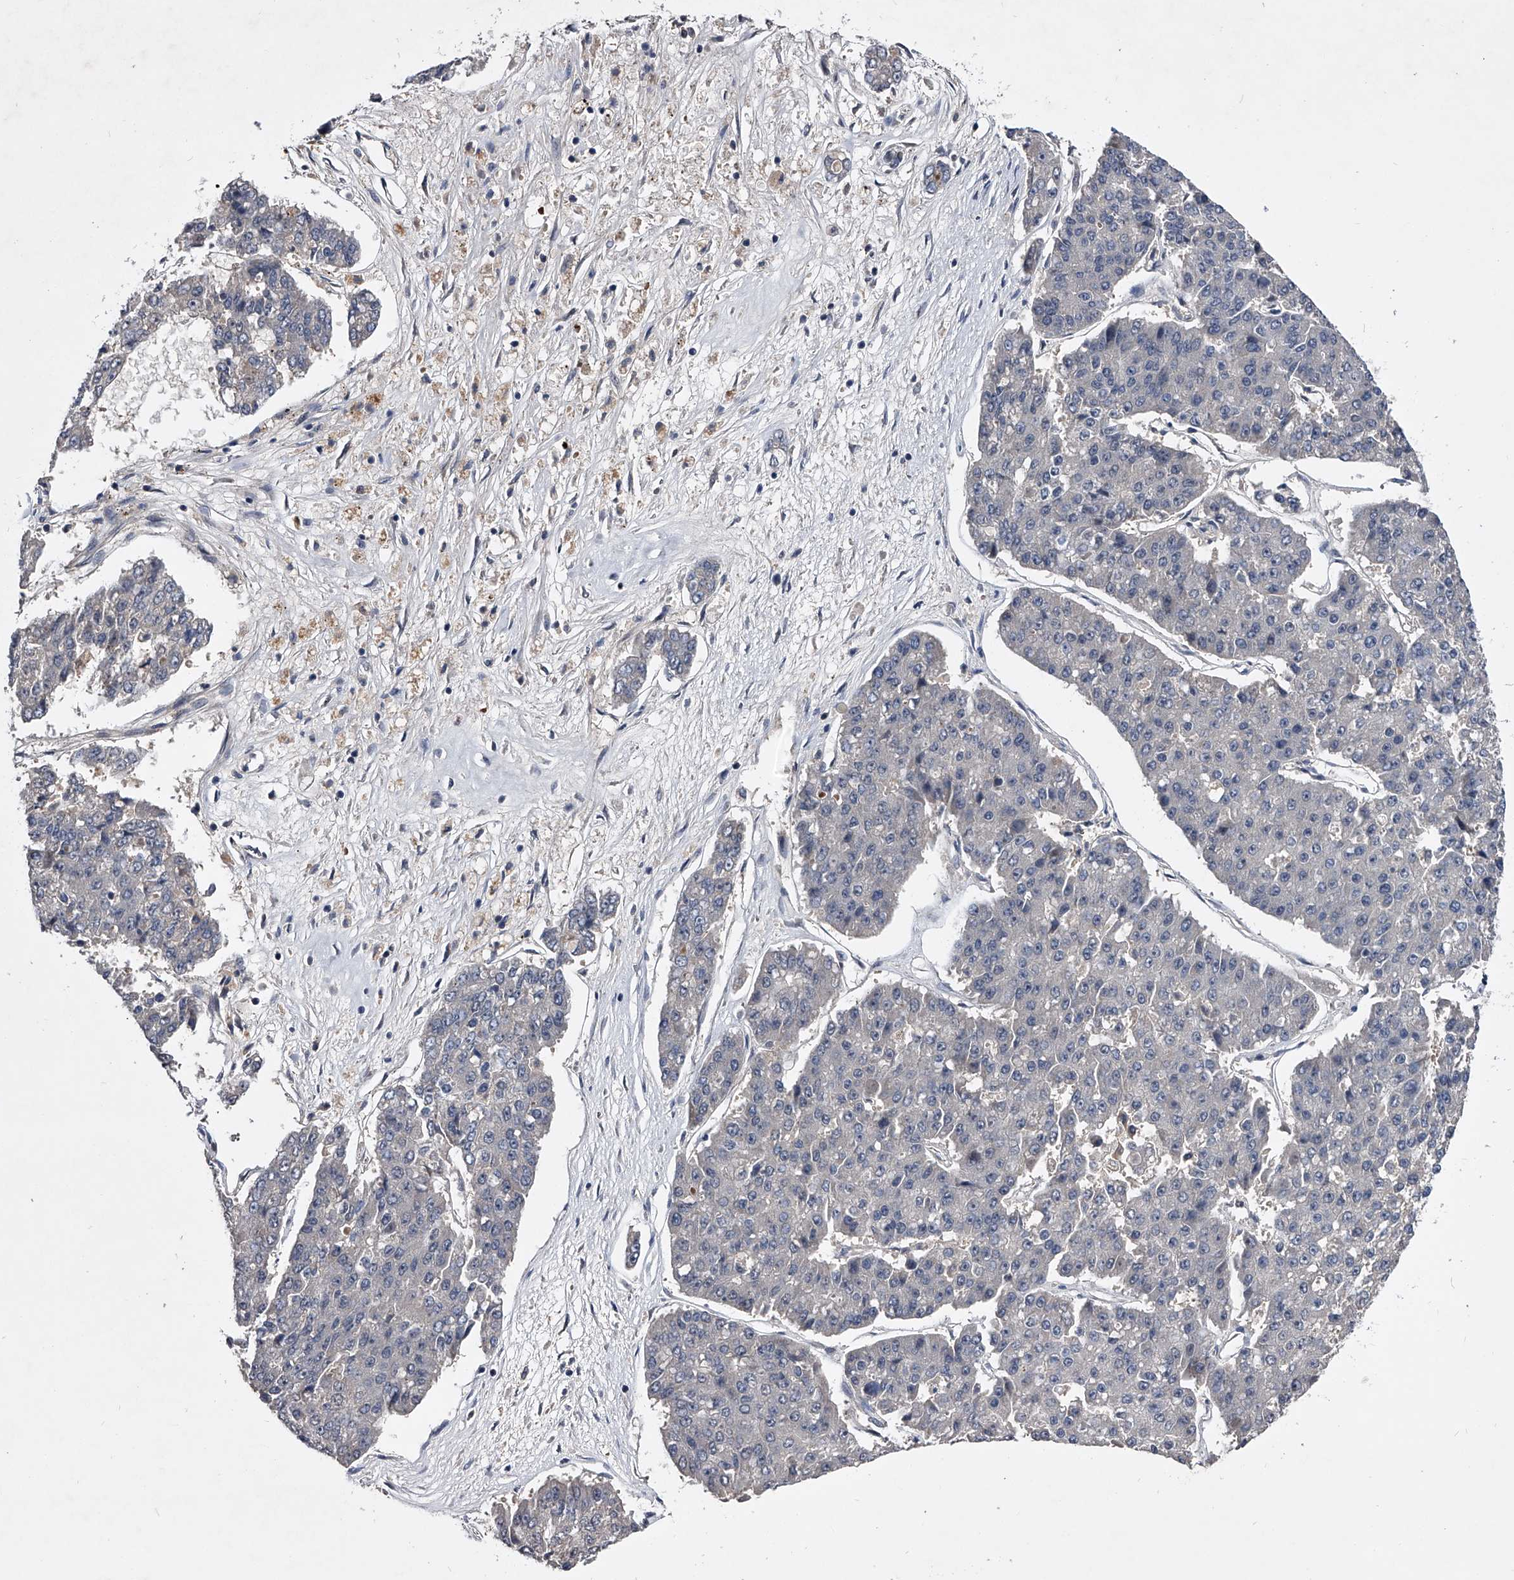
{"staining": {"intensity": "negative", "quantity": "none", "location": "none"}, "tissue": "pancreatic cancer", "cell_type": "Tumor cells", "image_type": "cancer", "snomed": [{"axis": "morphology", "description": "Adenocarcinoma, NOS"}, {"axis": "topography", "description": "Pancreas"}], "caption": "Adenocarcinoma (pancreatic) stained for a protein using immunohistochemistry (IHC) shows no expression tumor cells.", "gene": "ZNF30", "patient": {"sex": "male", "age": 50}}